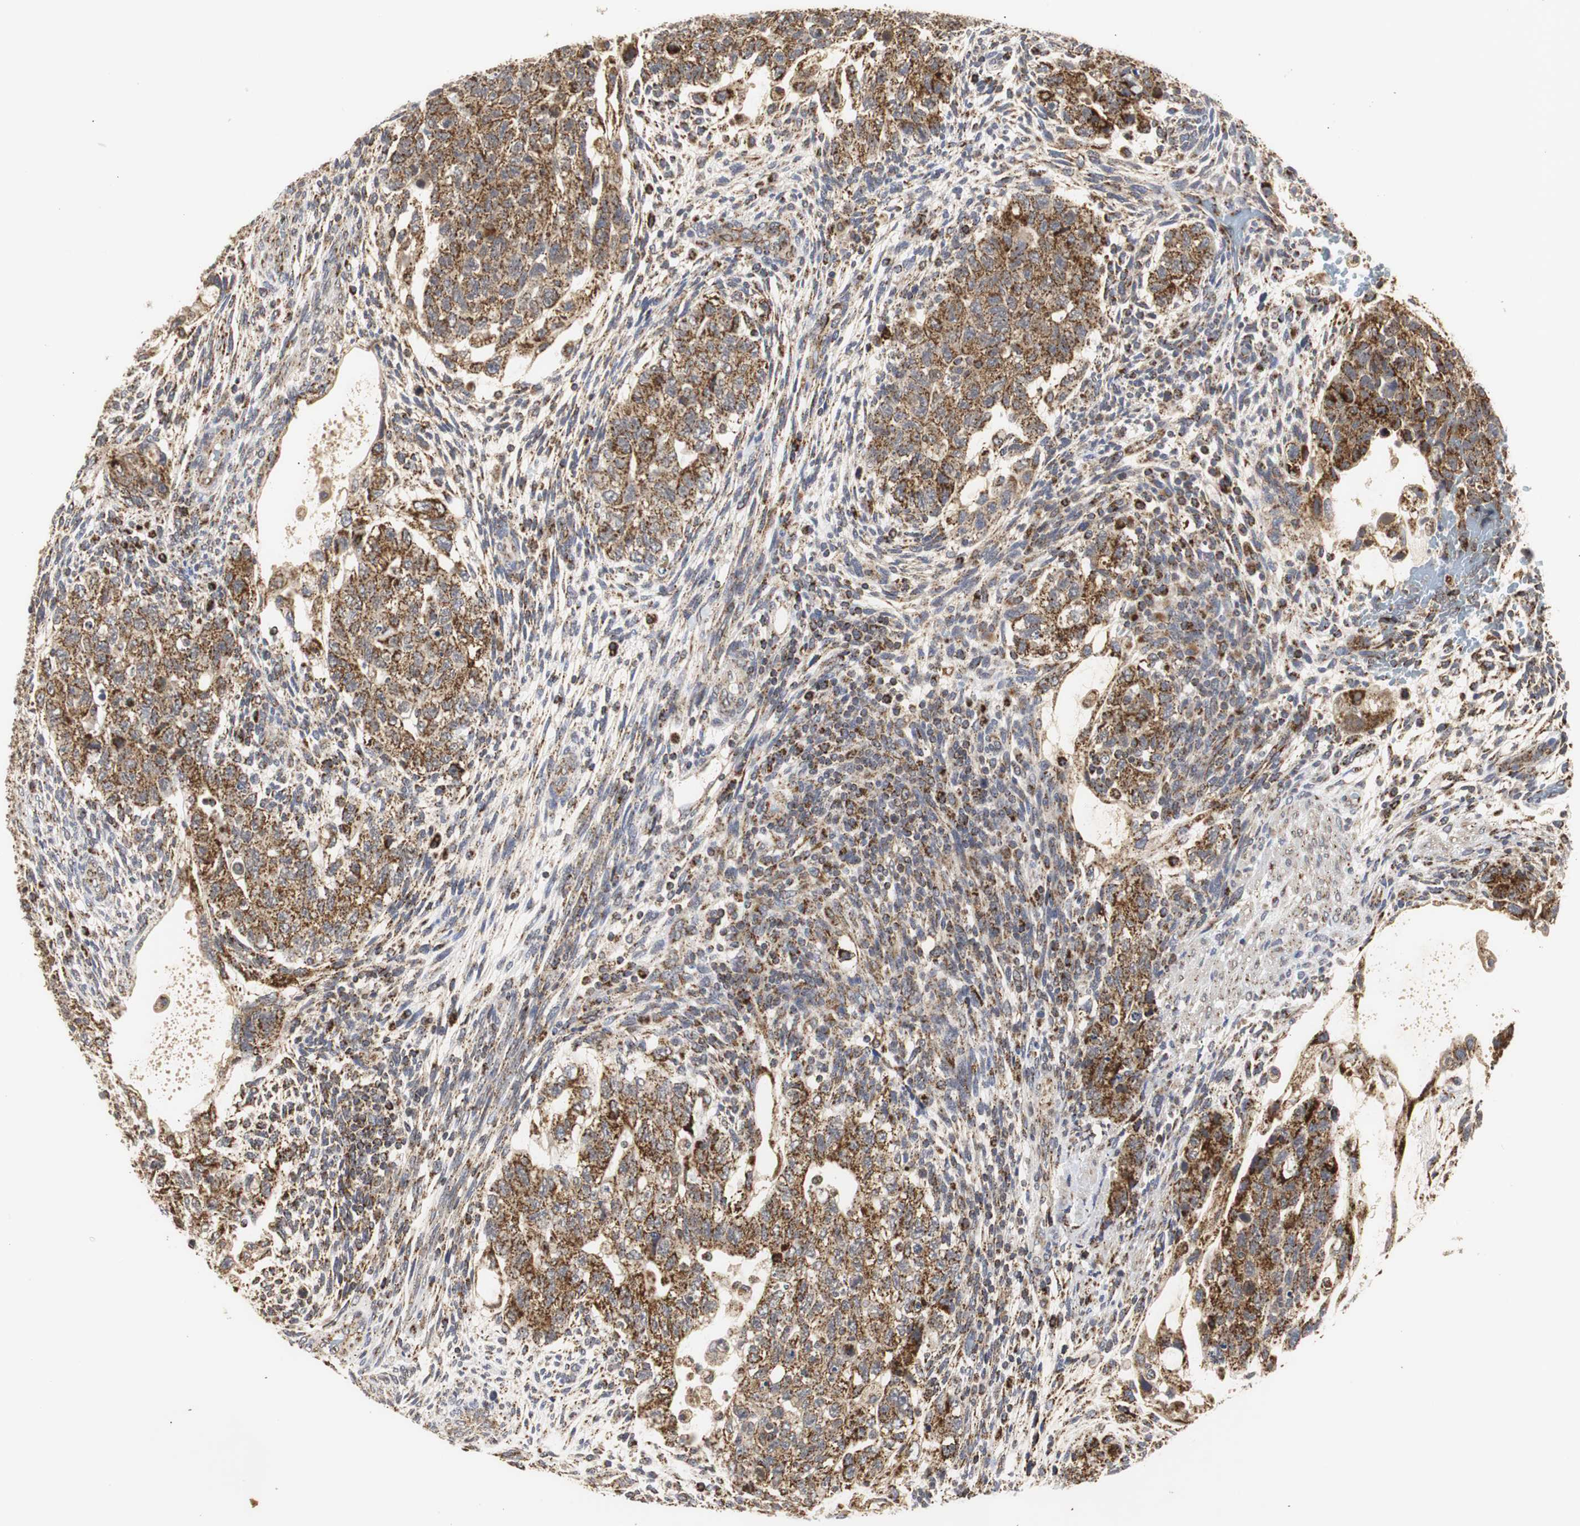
{"staining": {"intensity": "strong", "quantity": ">75%", "location": "cytoplasmic/membranous"}, "tissue": "testis cancer", "cell_type": "Tumor cells", "image_type": "cancer", "snomed": [{"axis": "morphology", "description": "Normal tissue, NOS"}, {"axis": "morphology", "description": "Carcinoma, Embryonal, NOS"}, {"axis": "topography", "description": "Testis"}], "caption": "DAB immunohistochemical staining of testis cancer shows strong cytoplasmic/membranous protein positivity in about >75% of tumor cells.", "gene": "HSD17B10", "patient": {"sex": "male", "age": 36}}